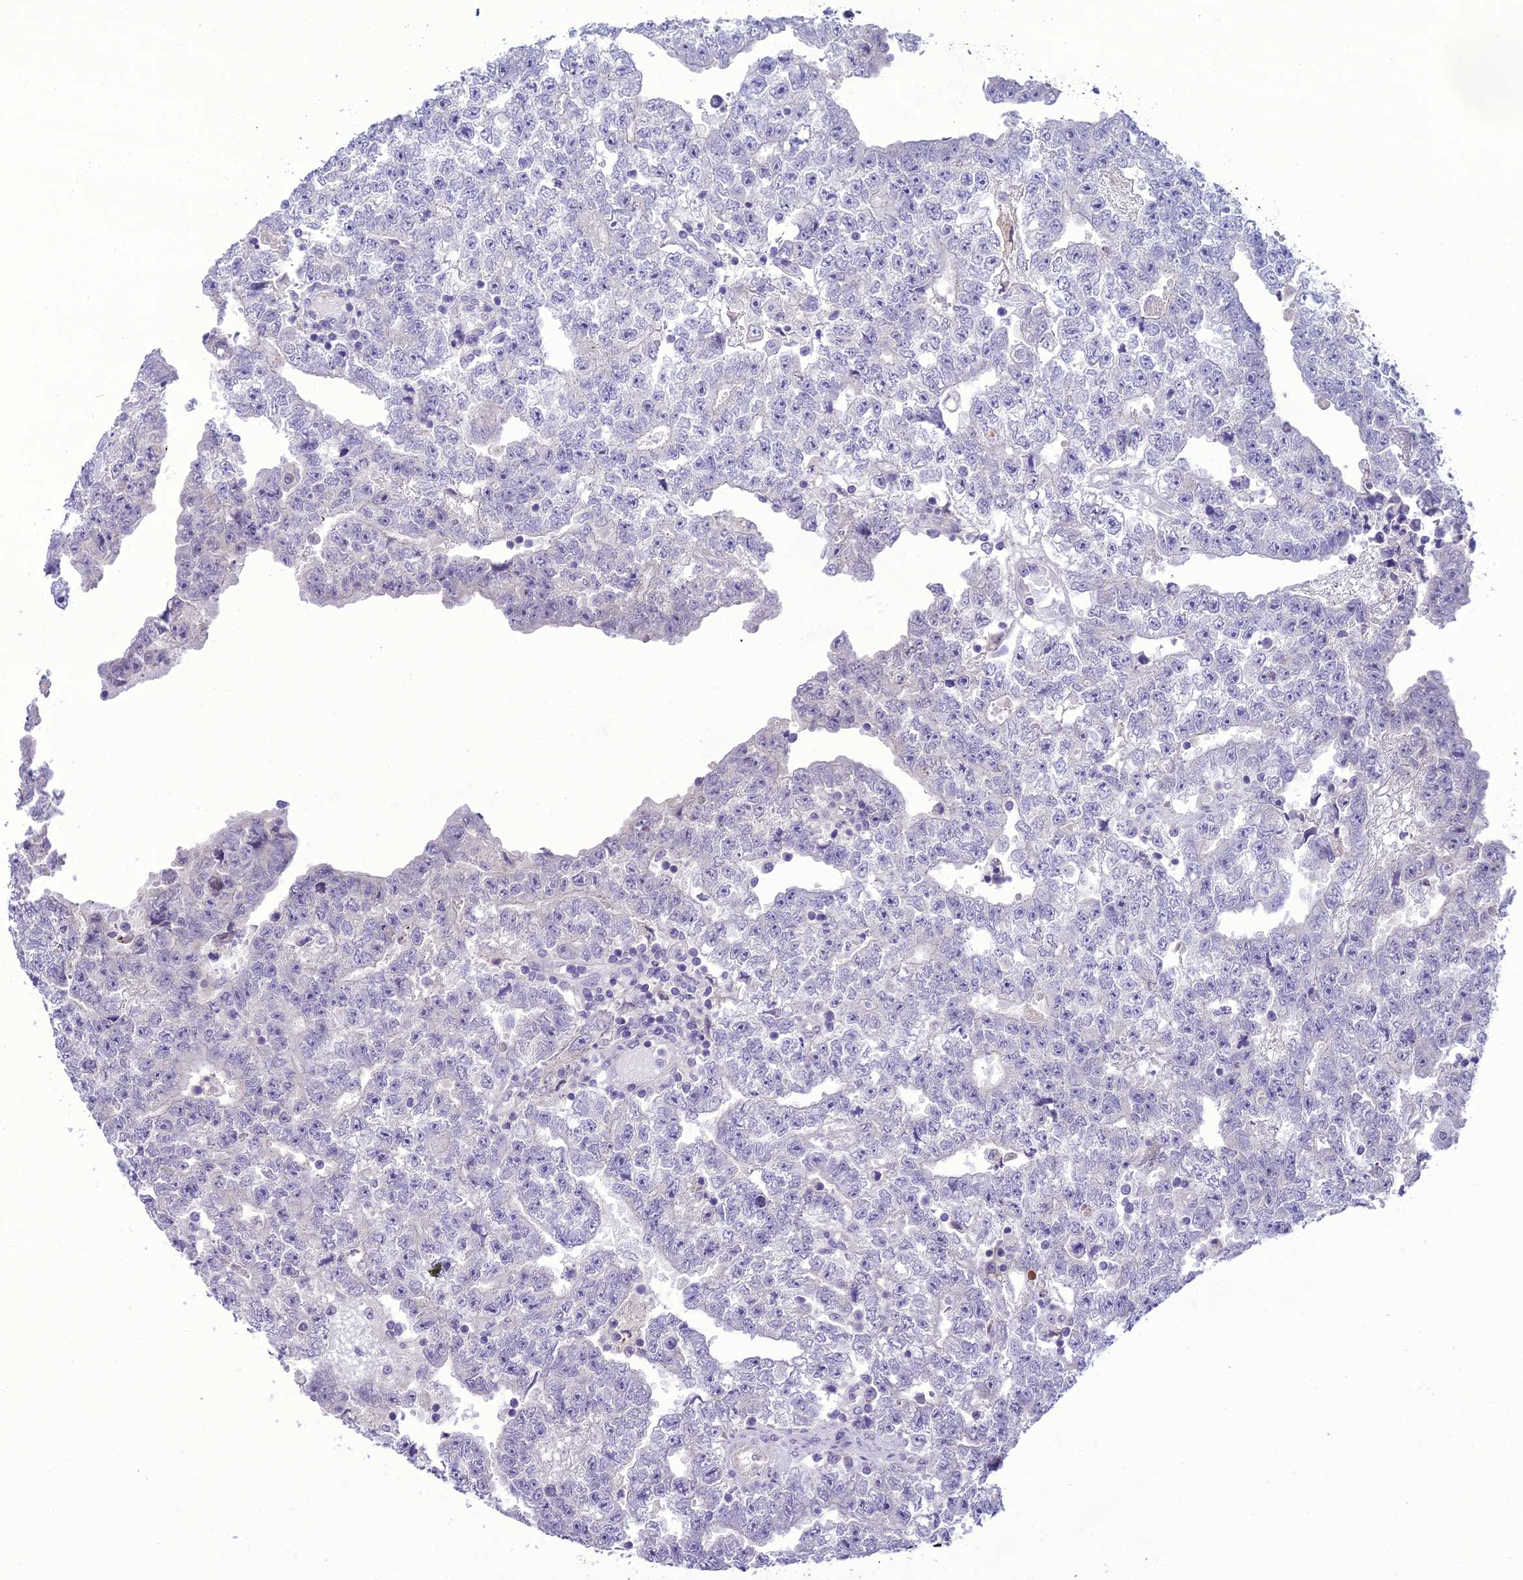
{"staining": {"intensity": "negative", "quantity": "none", "location": "none"}, "tissue": "testis cancer", "cell_type": "Tumor cells", "image_type": "cancer", "snomed": [{"axis": "morphology", "description": "Carcinoma, Embryonal, NOS"}, {"axis": "topography", "description": "Testis"}], "caption": "Tumor cells are negative for brown protein staining in embryonal carcinoma (testis). (DAB immunohistochemistry with hematoxylin counter stain).", "gene": "SCRT1", "patient": {"sex": "male", "age": 25}}